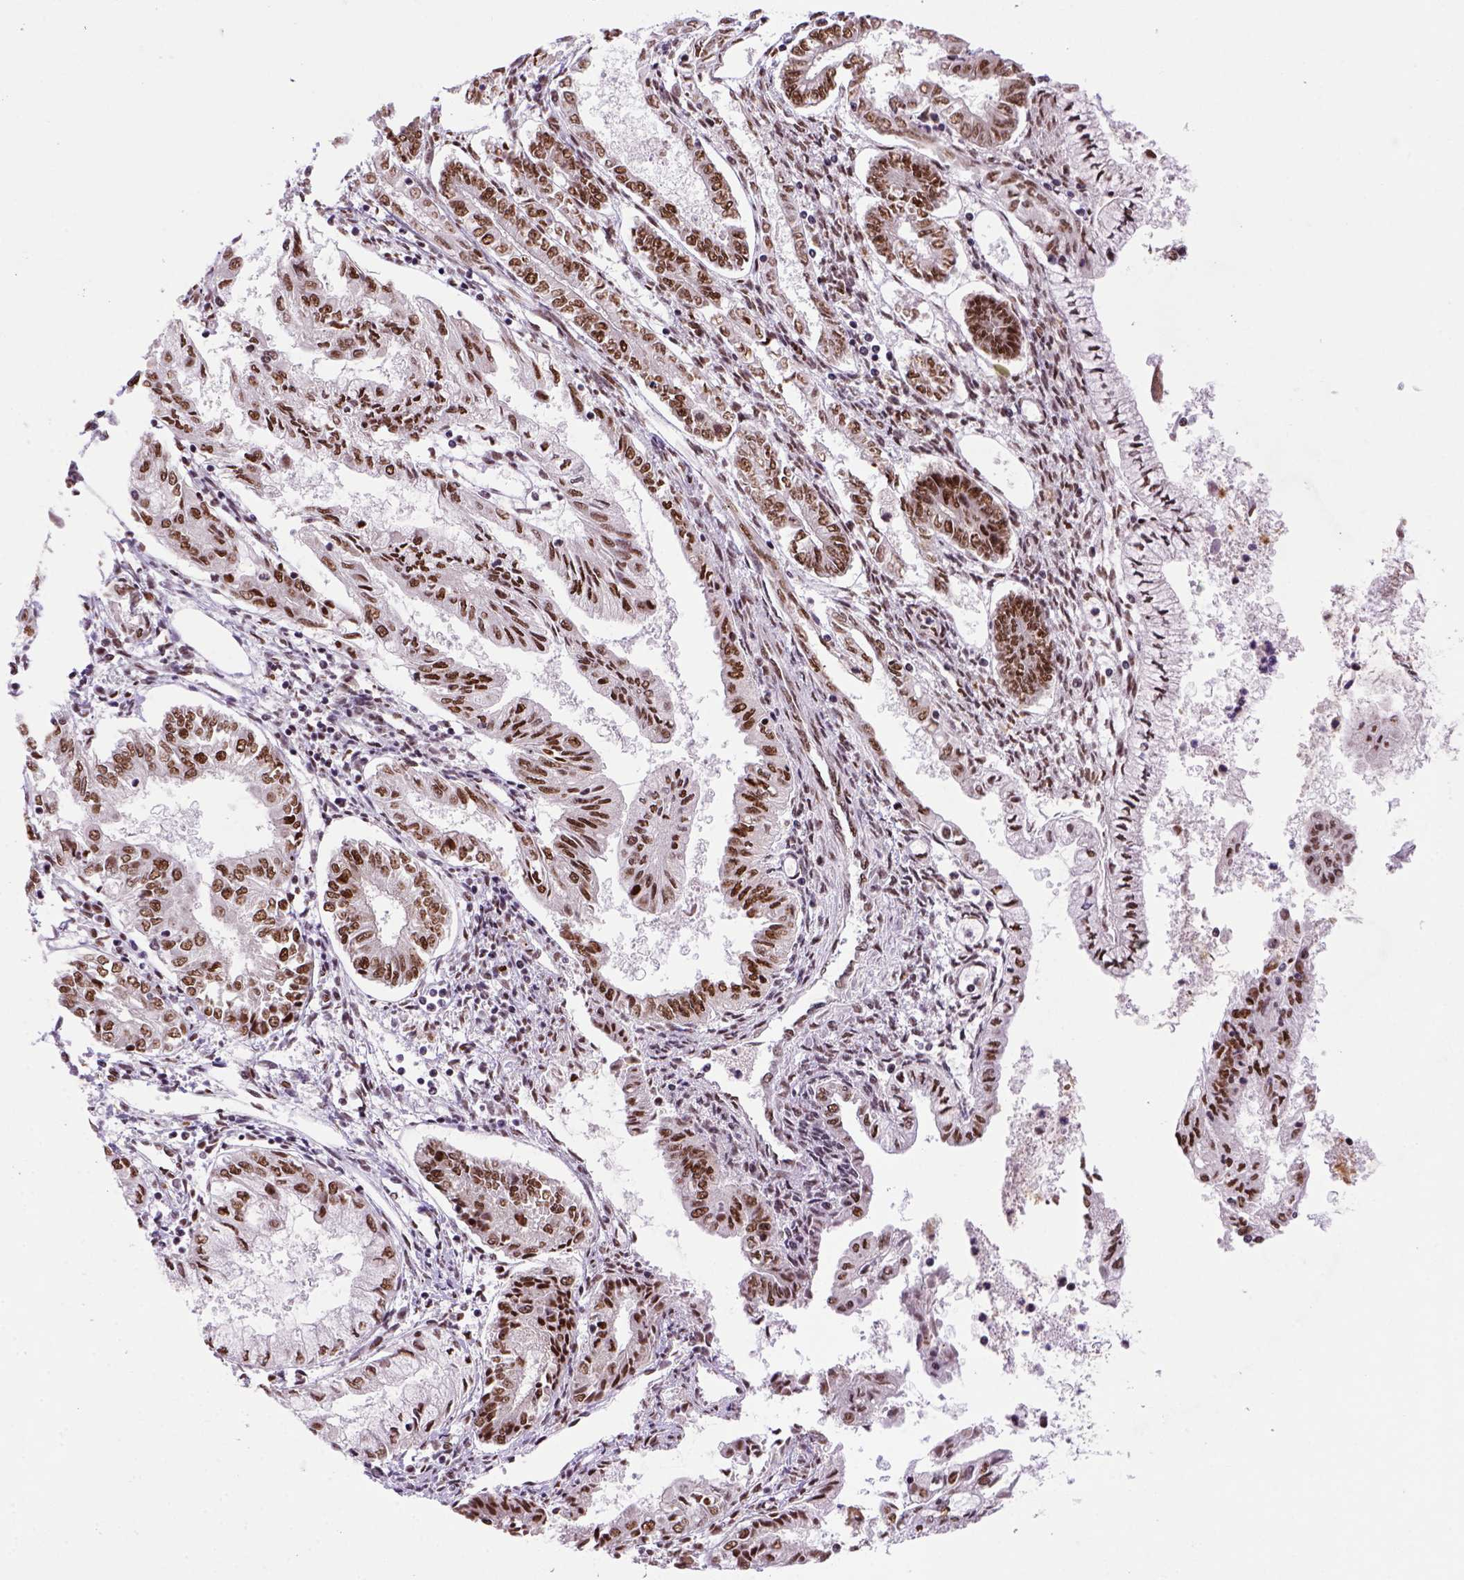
{"staining": {"intensity": "strong", "quantity": ">75%", "location": "nuclear"}, "tissue": "endometrial cancer", "cell_type": "Tumor cells", "image_type": "cancer", "snomed": [{"axis": "morphology", "description": "Adenocarcinoma, NOS"}, {"axis": "topography", "description": "Endometrium"}], "caption": "About >75% of tumor cells in human endometrial cancer demonstrate strong nuclear protein expression as visualized by brown immunohistochemical staining.", "gene": "NSMCE2", "patient": {"sex": "female", "age": 68}}